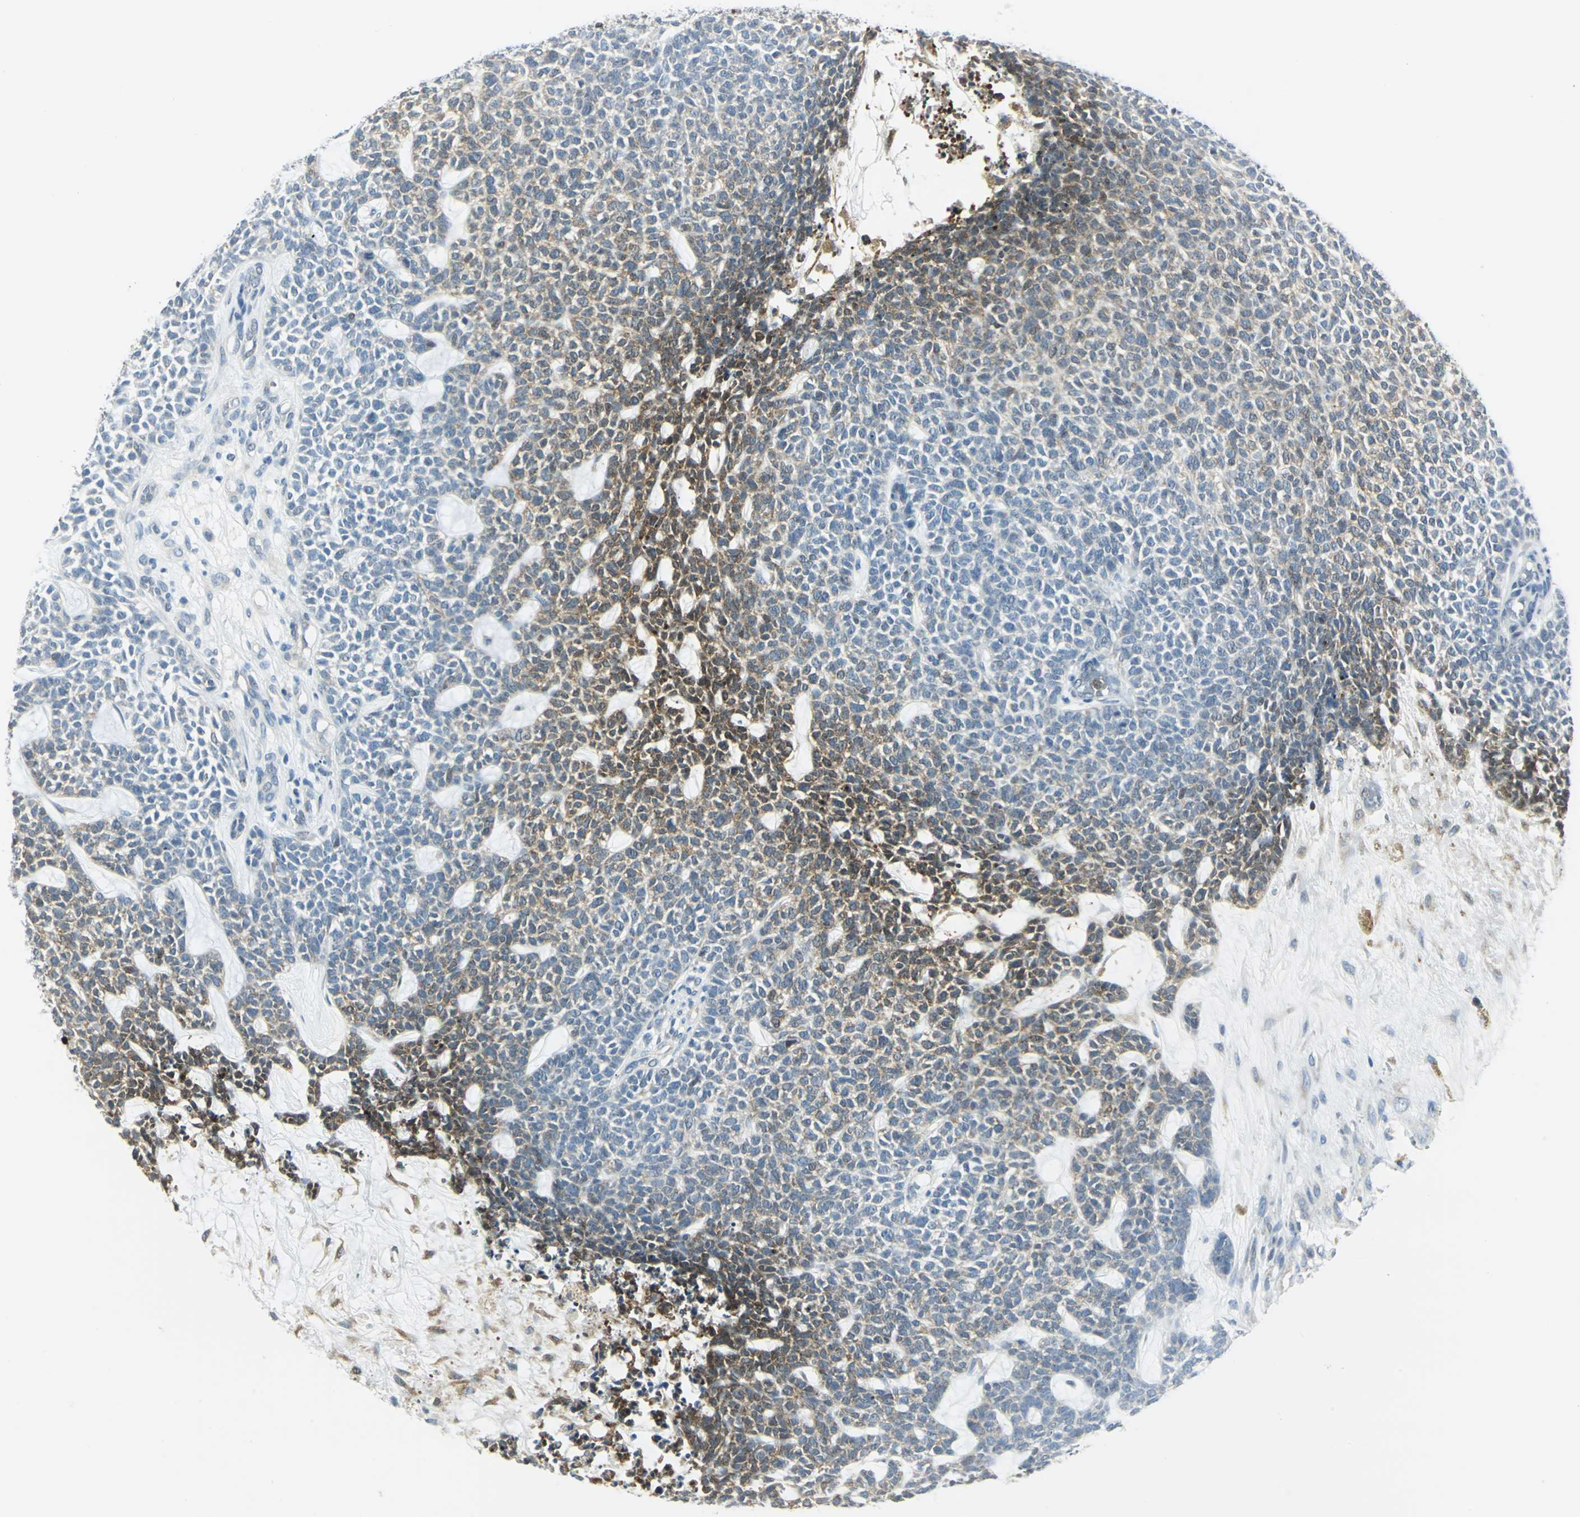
{"staining": {"intensity": "moderate", "quantity": "<25%", "location": "cytoplasmic/membranous,nuclear"}, "tissue": "skin cancer", "cell_type": "Tumor cells", "image_type": "cancer", "snomed": [{"axis": "morphology", "description": "Basal cell carcinoma"}, {"axis": "topography", "description": "Skin"}], "caption": "The image reveals a brown stain indicating the presence of a protein in the cytoplasmic/membranous and nuclear of tumor cells in basal cell carcinoma (skin).", "gene": "ALDOA", "patient": {"sex": "female", "age": 84}}